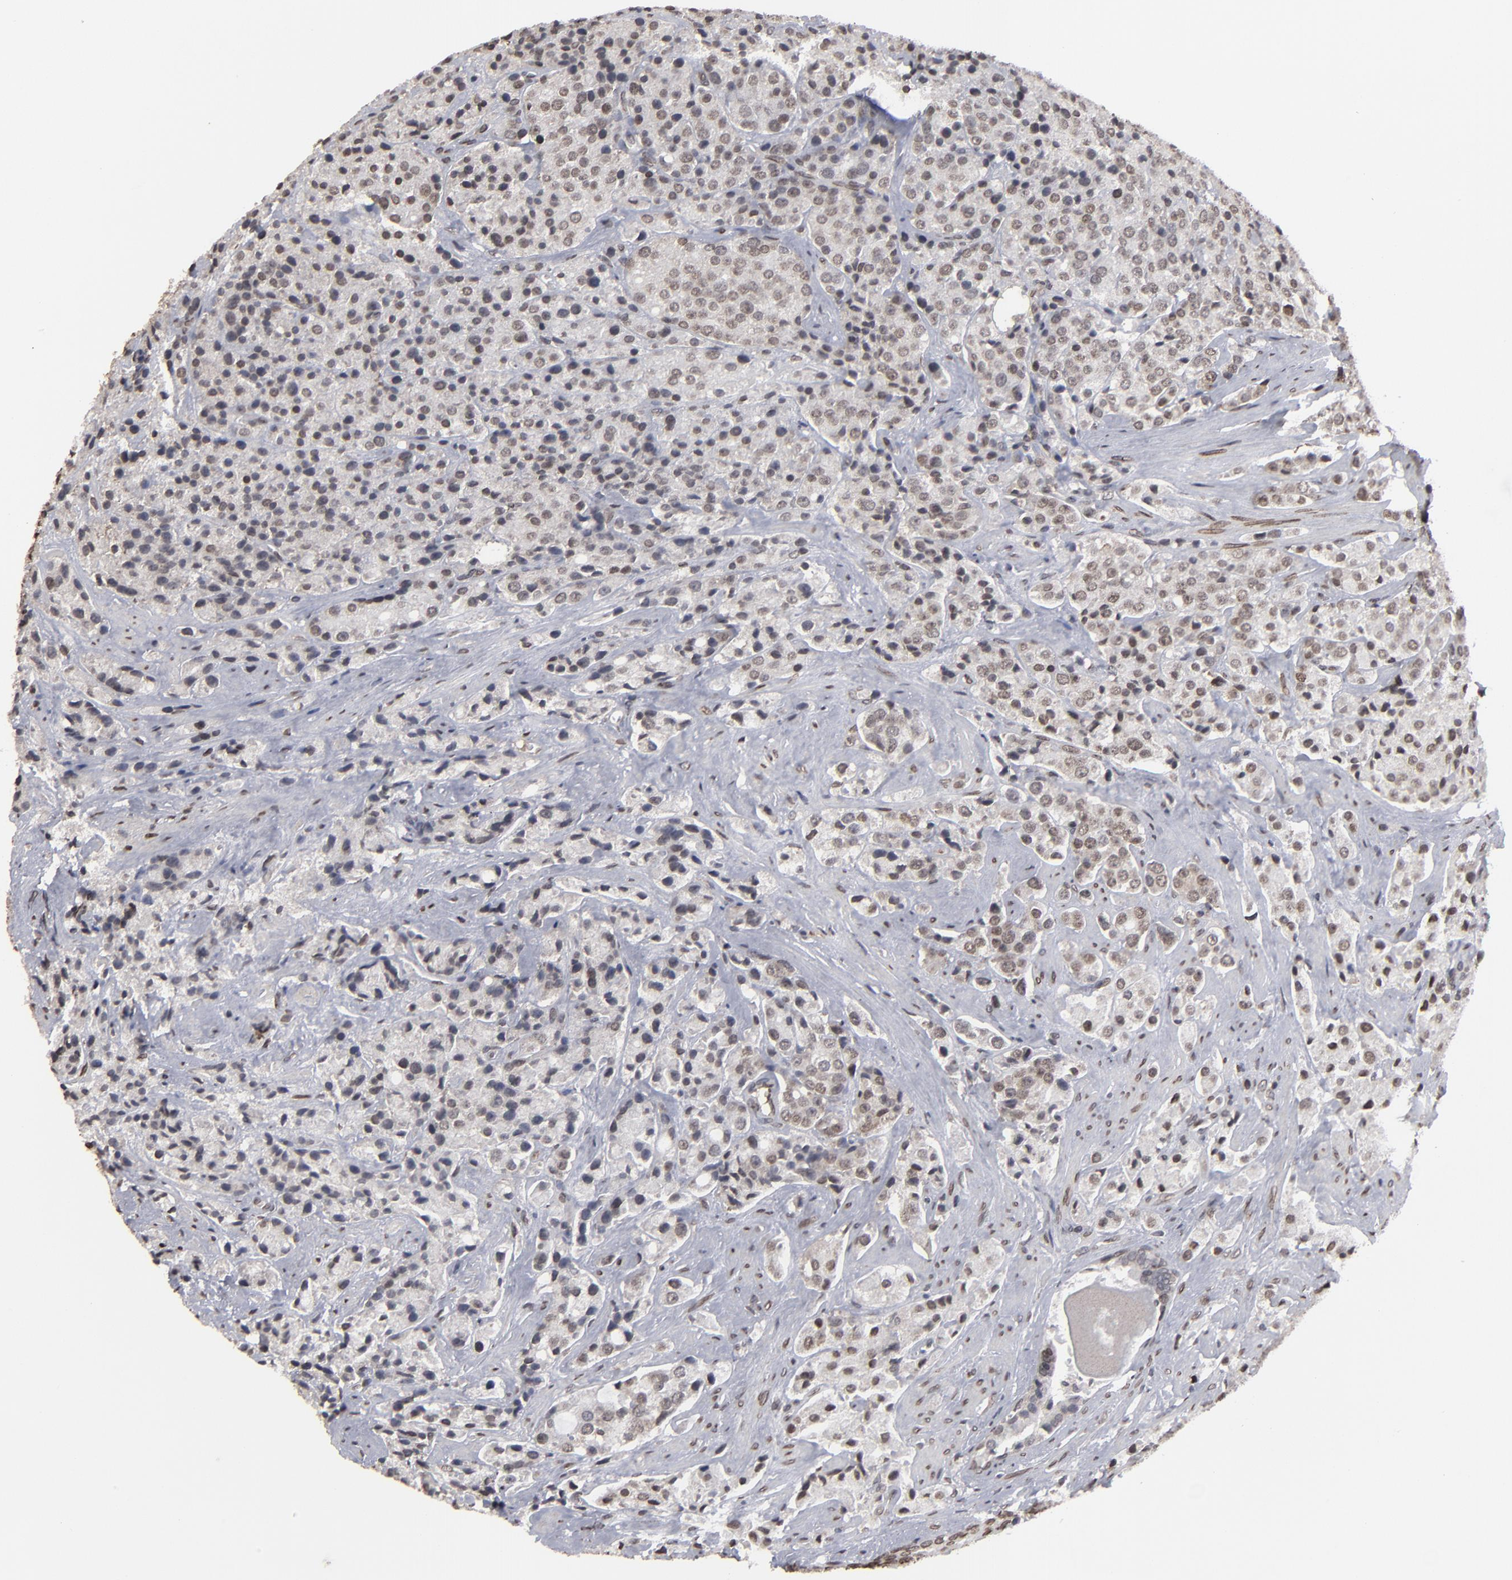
{"staining": {"intensity": "weak", "quantity": "25%-75%", "location": "nuclear"}, "tissue": "prostate cancer", "cell_type": "Tumor cells", "image_type": "cancer", "snomed": [{"axis": "morphology", "description": "Adenocarcinoma, Medium grade"}, {"axis": "topography", "description": "Prostate"}], "caption": "DAB (3,3'-diaminobenzidine) immunohistochemical staining of prostate cancer displays weak nuclear protein positivity in approximately 25%-75% of tumor cells.", "gene": "BAZ1A", "patient": {"sex": "male", "age": 70}}